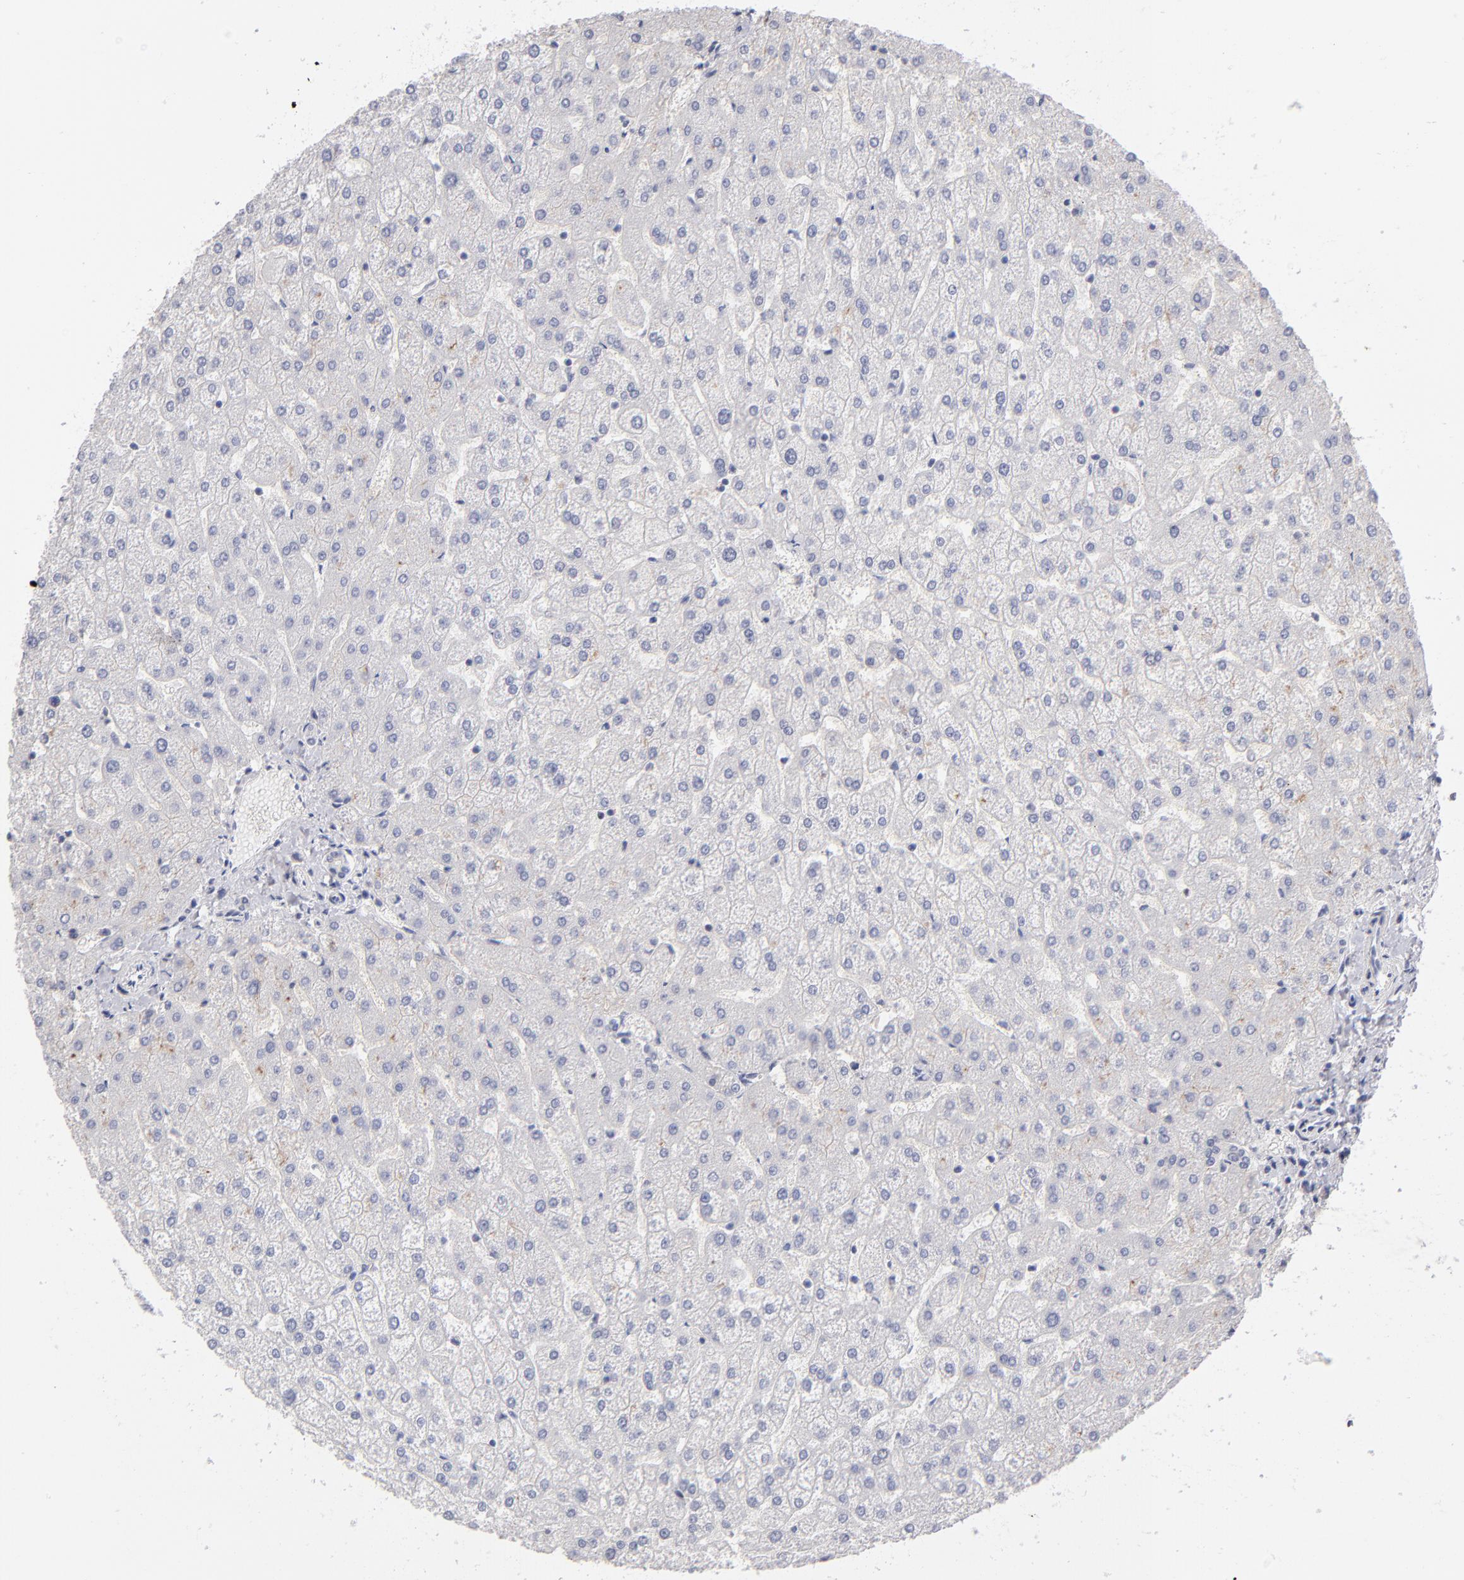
{"staining": {"intensity": "negative", "quantity": "none", "location": "none"}, "tissue": "liver", "cell_type": "Cholangiocytes", "image_type": "normal", "snomed": [{"axis": "morphology", "description": "Normal tissue, NOS"}, {"axis": "topography", "description": "Liver"}], "caption": "Liver was stained to show a protein in brown. There is no significant positivity in cholangiocytes. Nuclei are stained in blue.", "gene": "TEX11", "patient": {"sex": "female", "age": 32}}